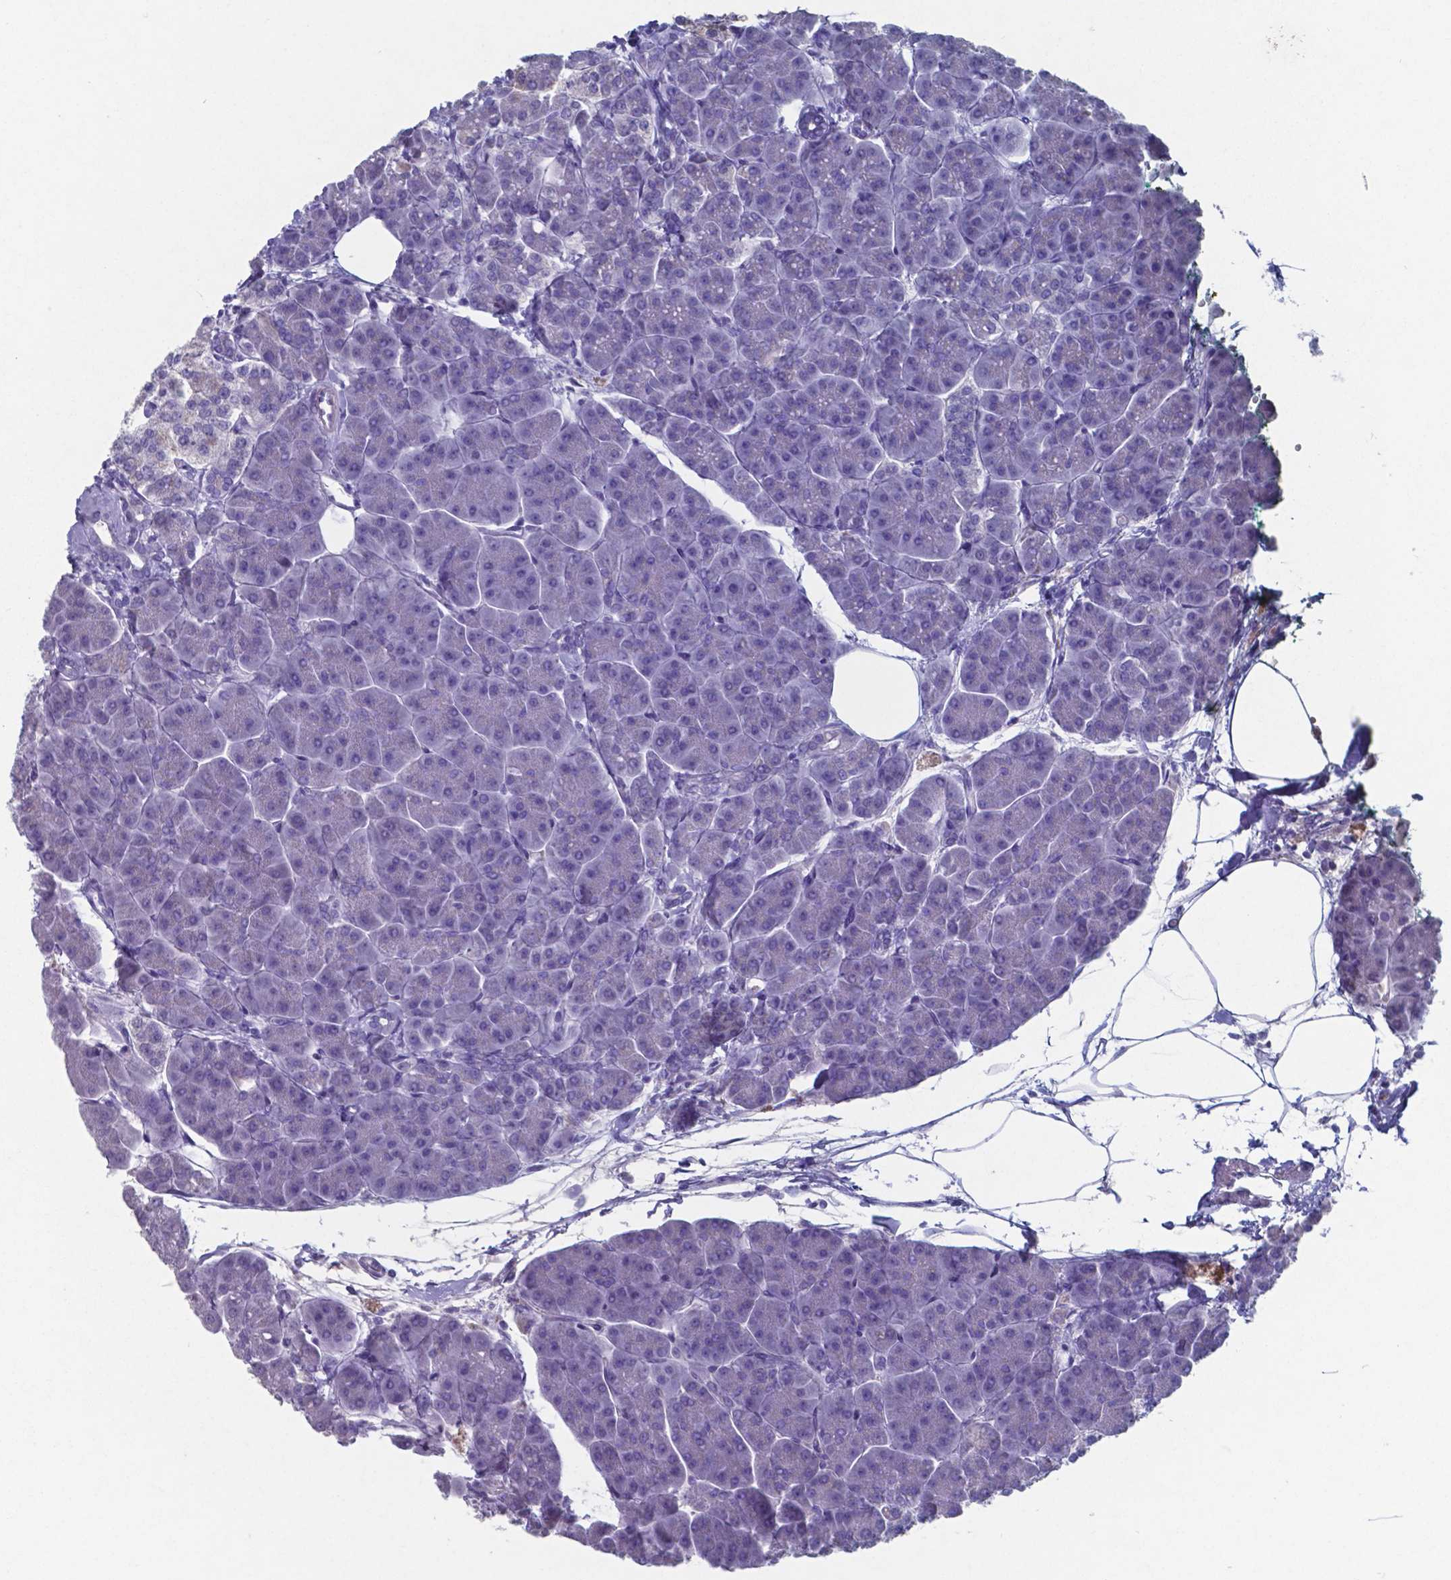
{"staining": {"intensity": "negative", "quantity": "none", "location": "none"}, "tissue": "pancreas", "cell_type": "Exocrine glandular cells", "image_type": "normal", "snomed": [{"axis": "morphology", "description": "Normal tissue, NOS"}, {"axis": "topography", "description": "Adipose tissue"}, {"axis": "topography", "description": "Pancreas"}, {"axis": "topography", "description": "Peripheral nerve tissue"}], "caption": "The photomicrograph demonstrates no staining of exocrine glandular cells in benign pancreas.", "gene": "TTR", "patient": {"sex": "female", "age": 58}}